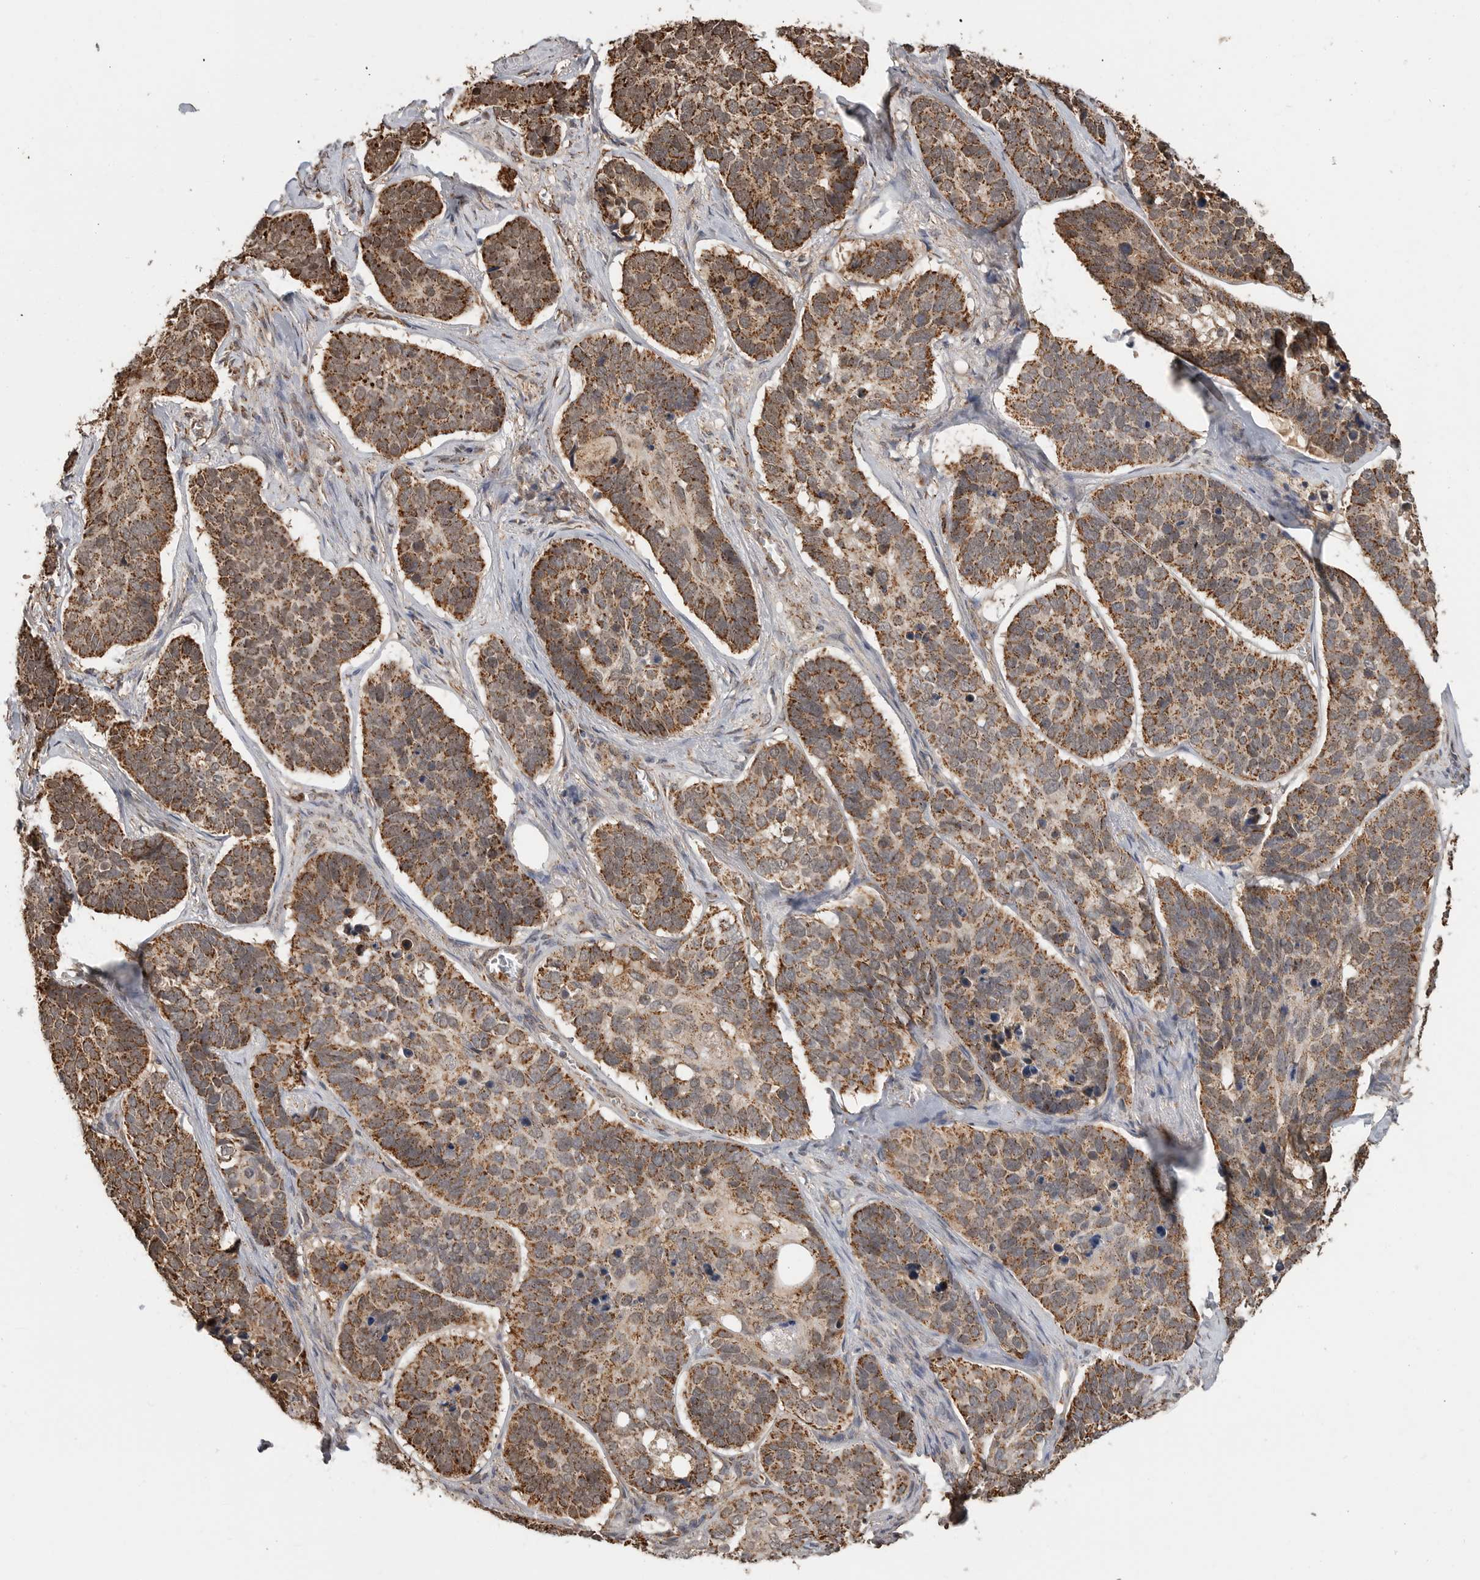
{"staining": {"intensity": "moderate", "quantity": ">75%", "location": "cytoplasmic/membranous"}, "tissue": "skin cancer", "cell_type": "Tumor cells", "image_type": "cancer", "snomed": [{"axis": "morphology", "description": "Basal cell carcinoma"}, {"axis": "topography", "description": "Skin"}], "caption": "DAB (3,3'-diaminobenzidine) immunohistochemical staining of human basal cell carcinoma (skin) displays moderate cytoplasmic/membranous protein staining in about >75% of tumor cells. Nuclei are stained in blue.", "gene": "GCNT2", "patient": {"sex": "male", "age": 62}}